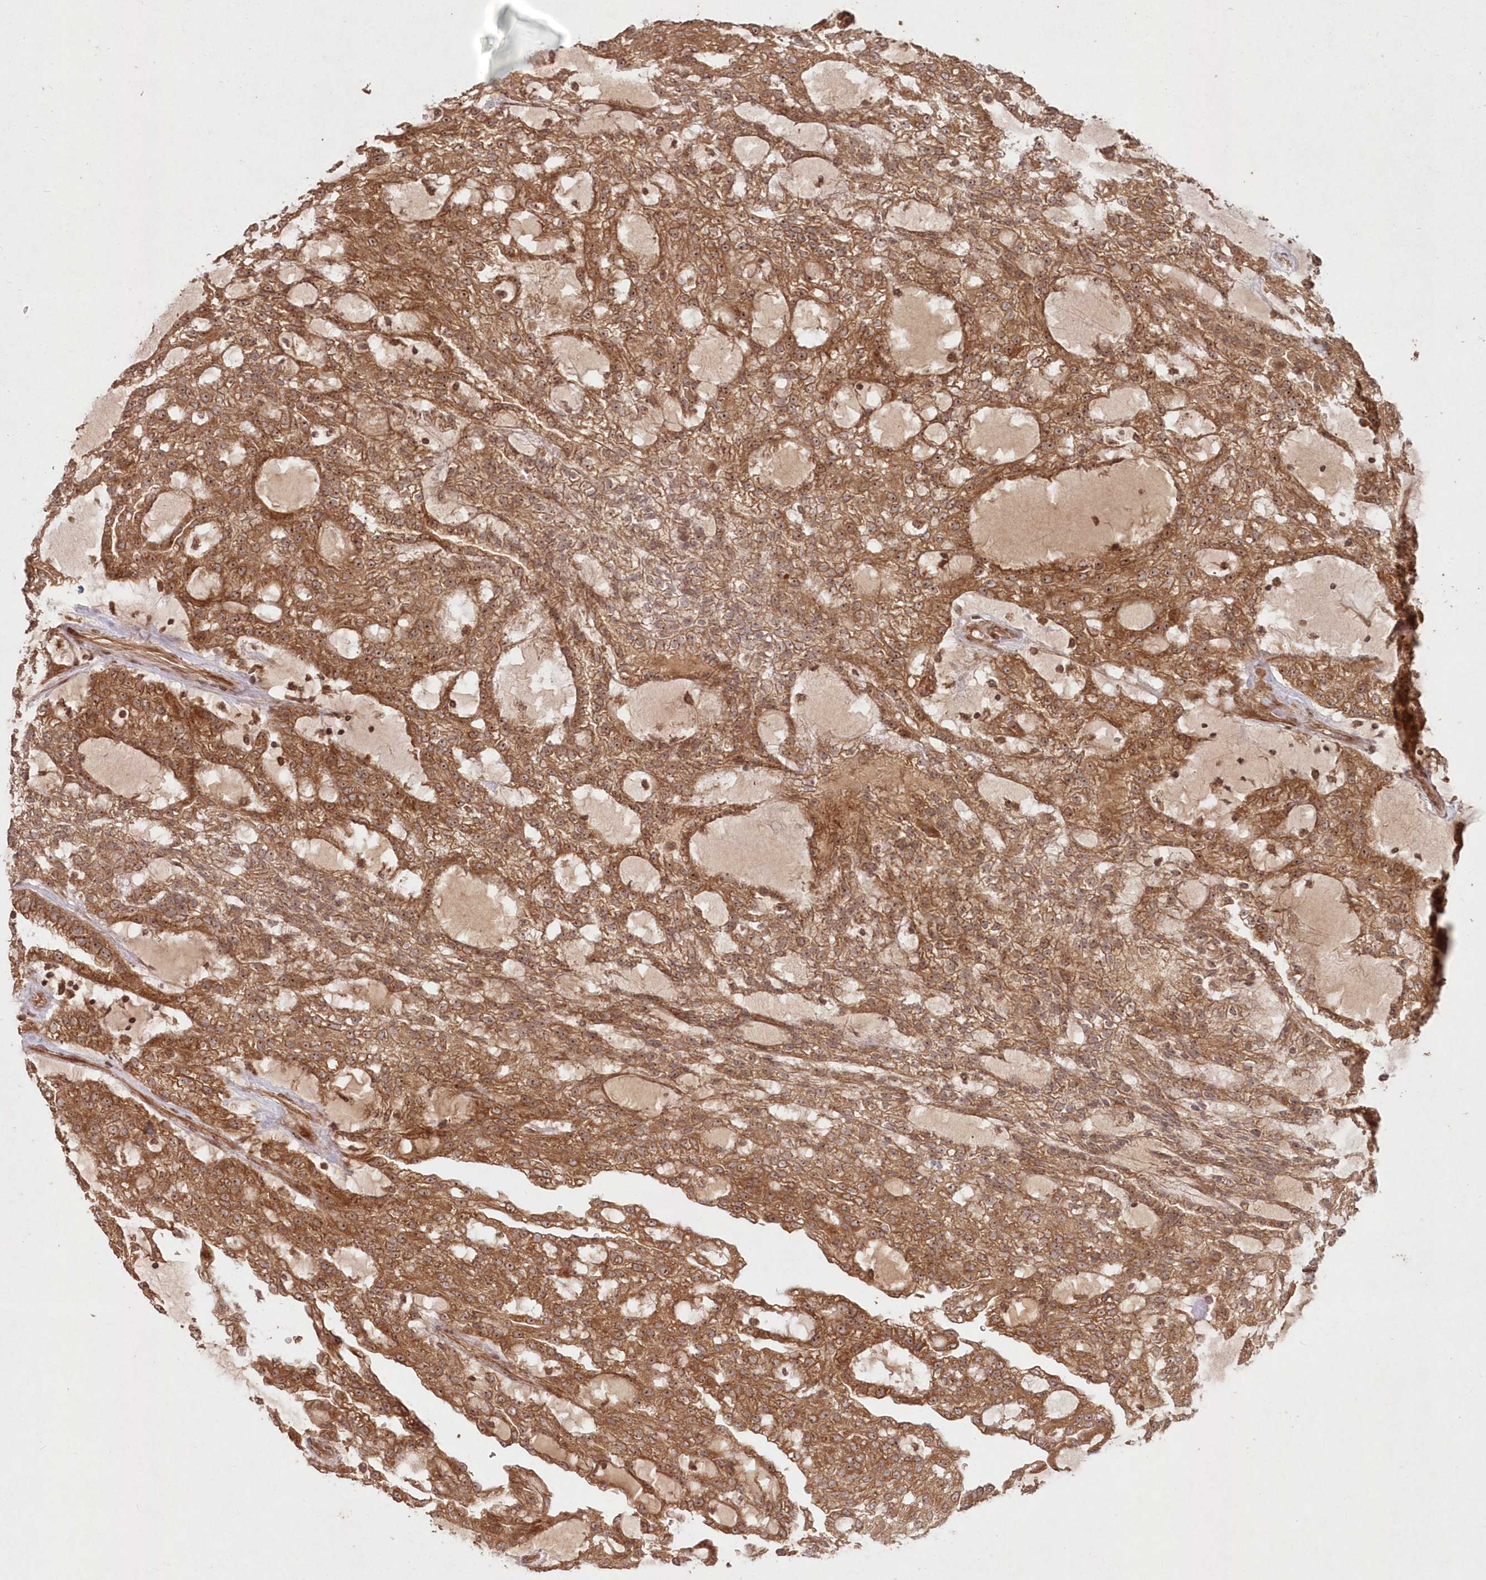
{"staining": {"intensity": "moderate", "quantity": ">75%", "location": "cytoplasmic/membranous,nuclear"}, "tissue": "renal cancer", "cell_type": "Tumor cells", "image_type": "cancer", "snomed": [{"axis": "morphology", "description": "Adenocarcinoma, NOS"}, {"axis": "topography", "description": "Kidney"}], "caption": "This is an image of immunohistochemistry (IHC) staining of renal cancer, which shows moderate staining in the cytoplasmic/membranous and nuclear of tumor cells.", "gene": "SERINC1", "patient": {"sex": "male", "age": 63}}